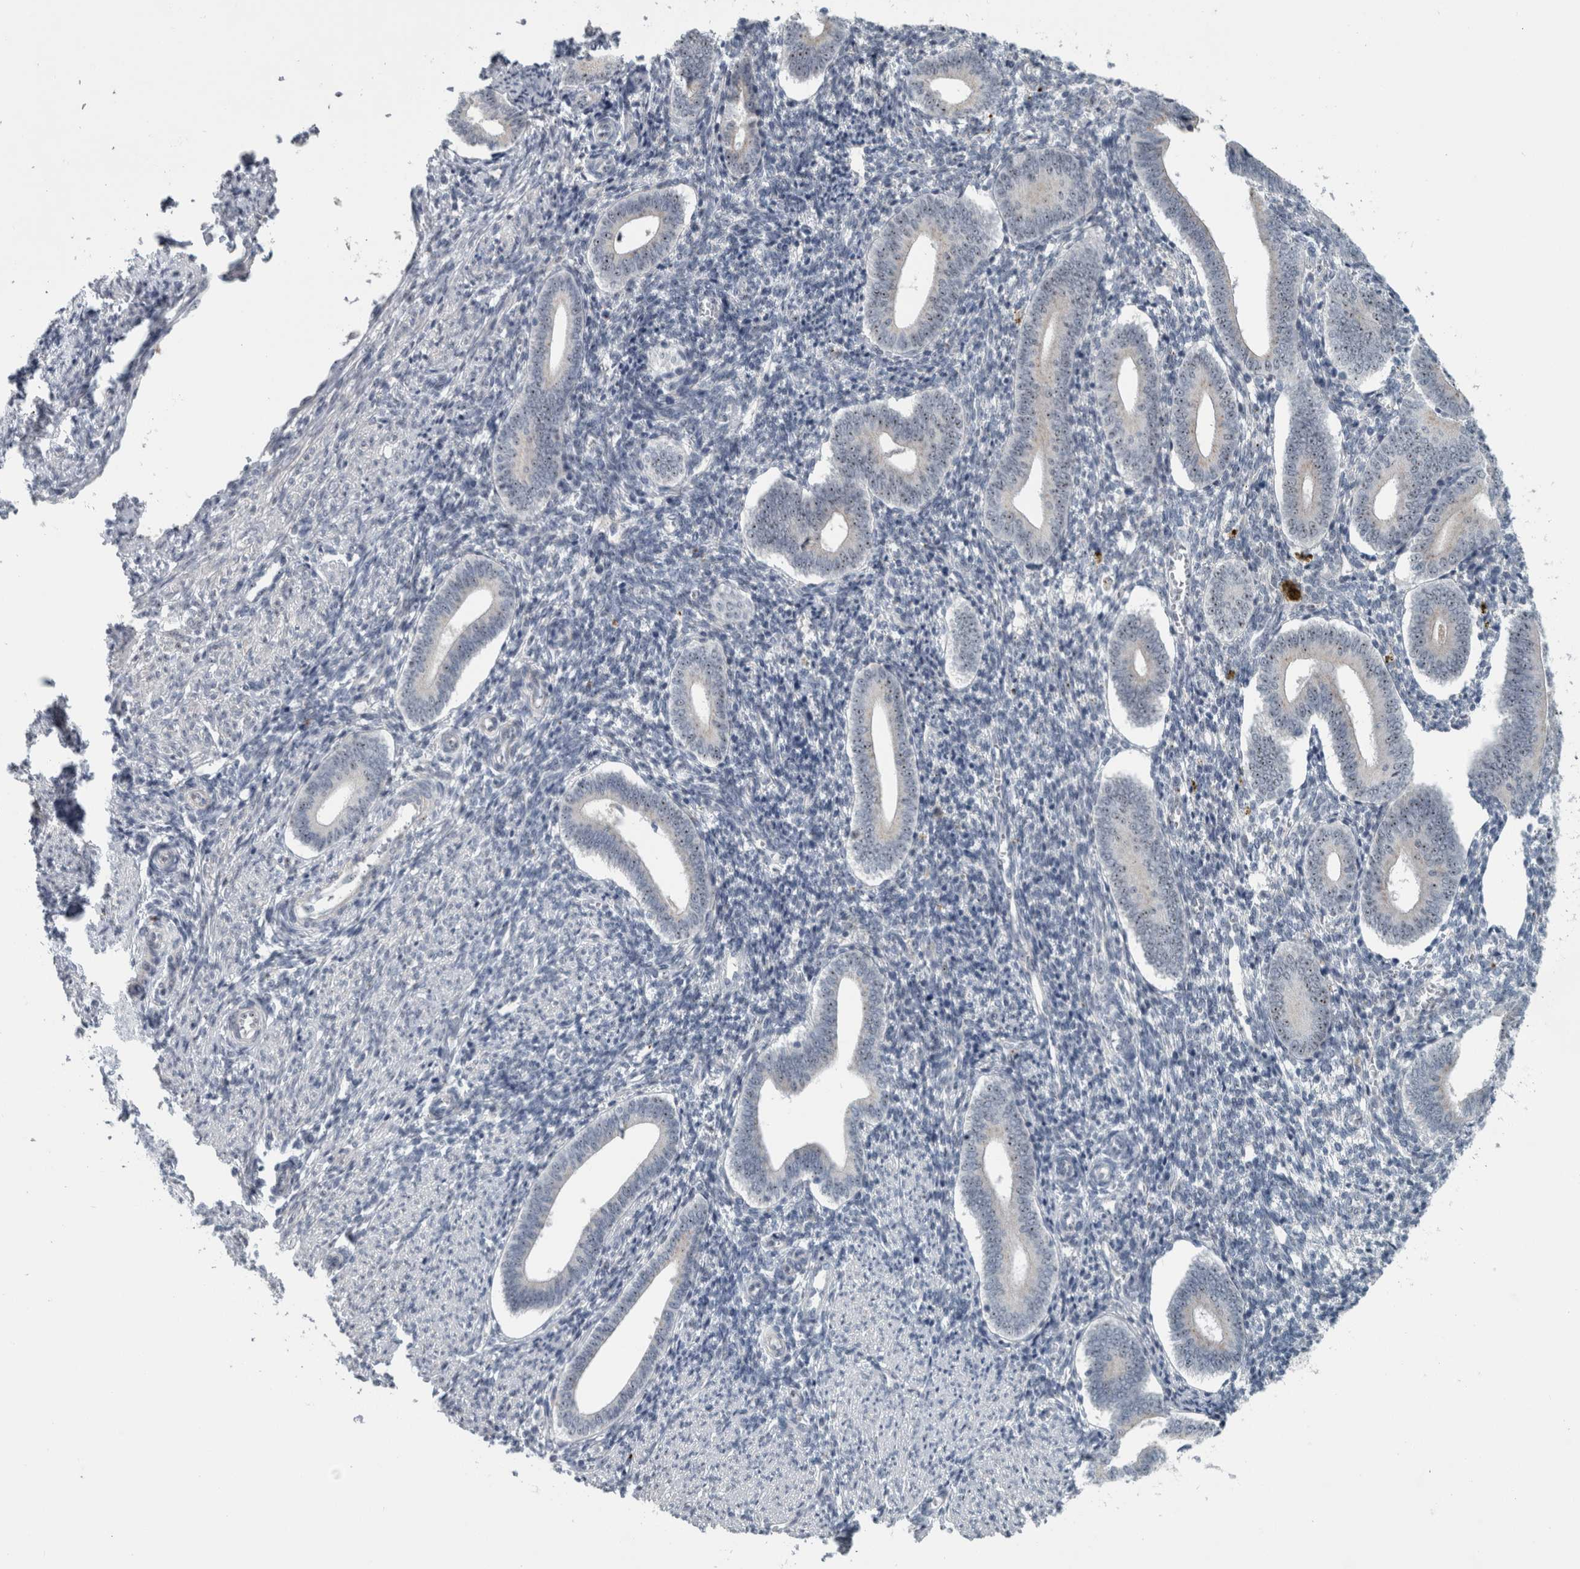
{"staining": {"intensity": "negative", "quantity": "none", "location": "none"}, "tissue": "endometrium", "cell_type": "Cells in endometrial stroma", "image_type": "normal", "snomed": [{"axis": "morphology", "description": "Normal tissue, NOS"}, {"axis": "topography", "description": "Uterus"}, {"axis": "topography", "description": "Endometrium"}], "caption": "A histopathology image of human endometrium is negative for staining in cells in endometrial stroma. (IHC, brightfield microscopy, high magnification).", "gene": "UTP6", "patient": {"sex": "female", "age": 33}}